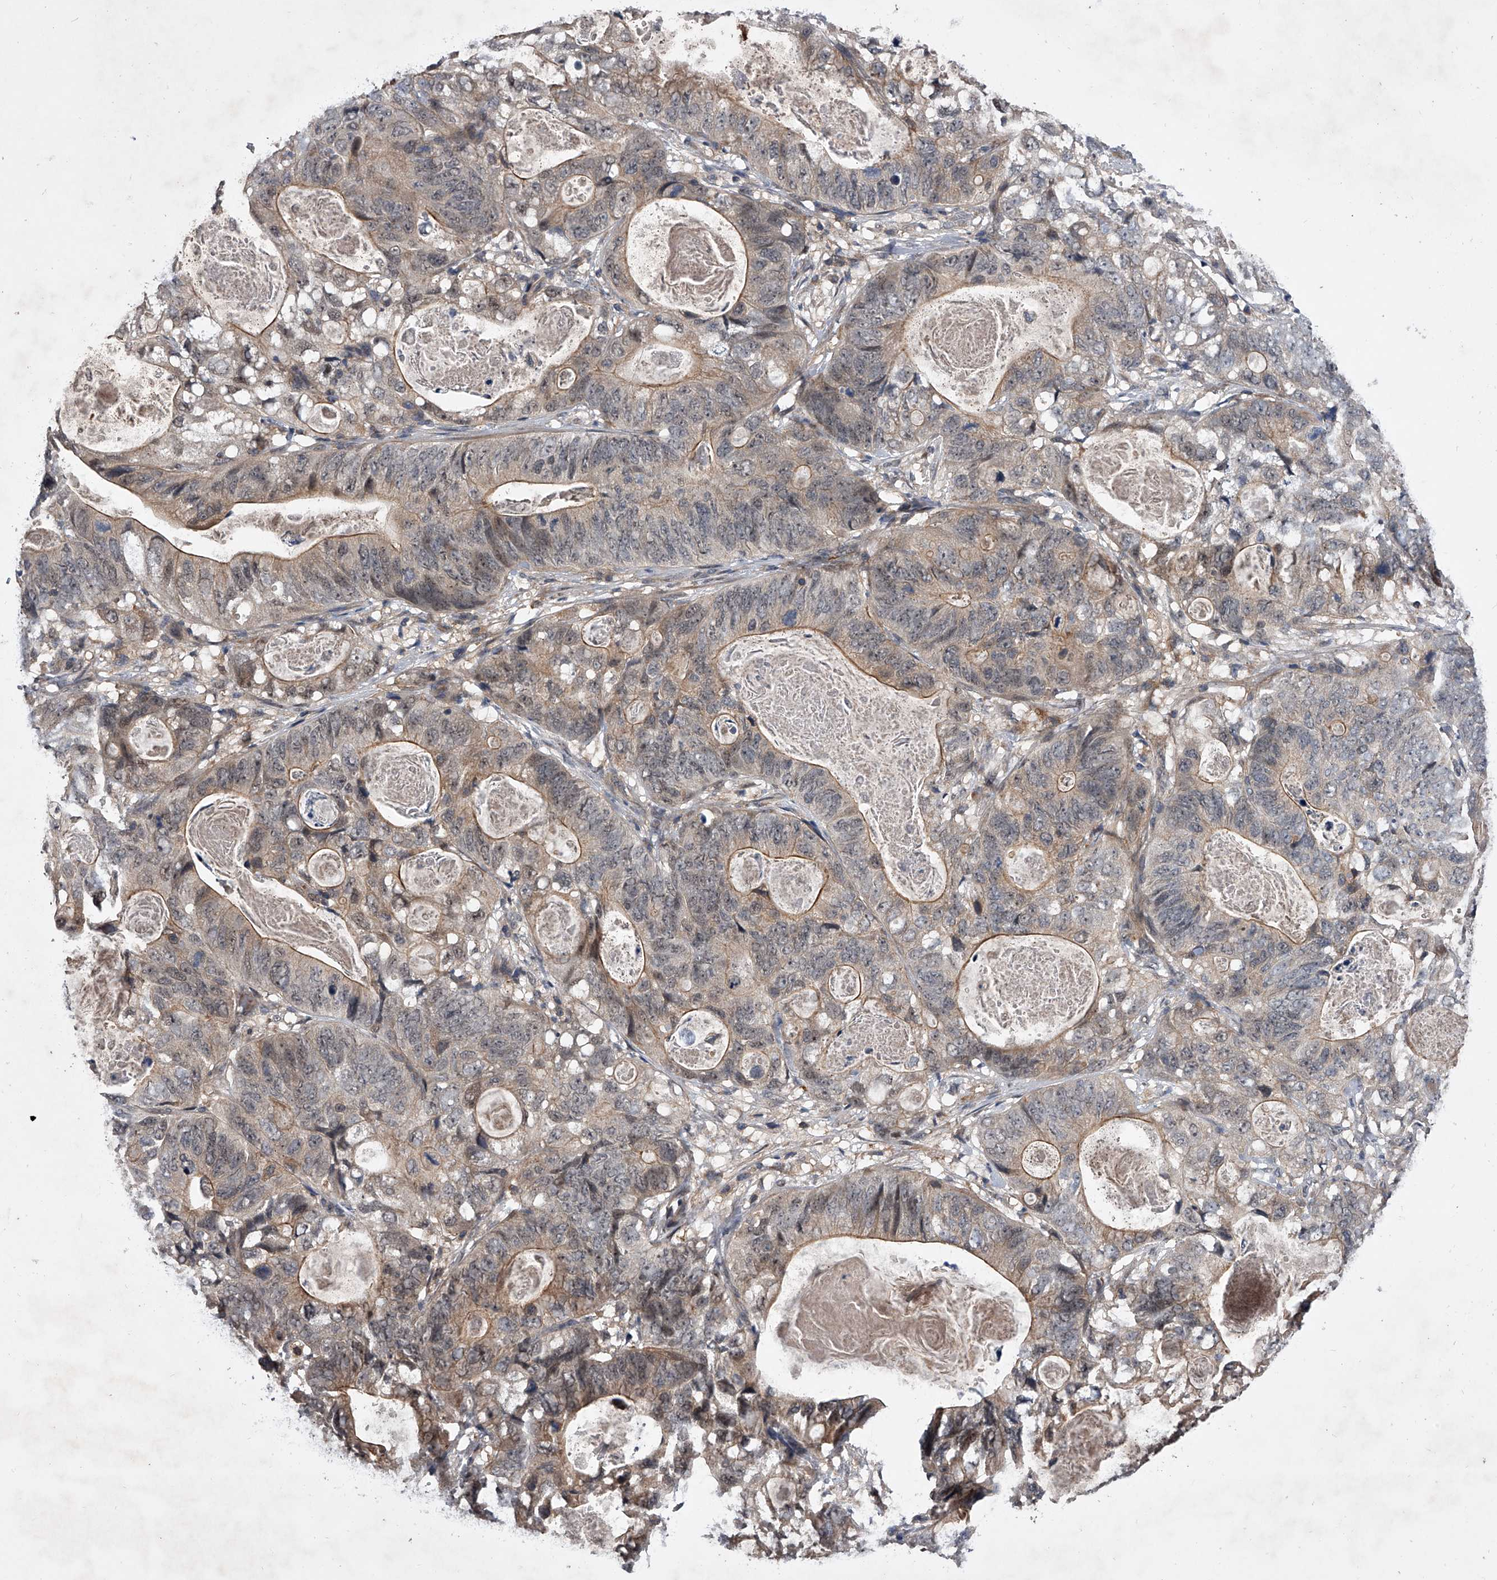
{"staining": {"intensity": "weak", "quantity": "<25%", "location": "cytoplasmic/membranous"}, "tissue": "stomach cancer", "cell_type": "Tumor cells", "image_type": "cancer", "snomed": [{"axis": "morphology", "description": "Normal tissue, NOS"}, {"axis": "morphology", "description": "Adenocarcinoma, NOS"}, {"axis": "topography", "description": "Stomach"}], "caption": "Immunohistochemistry micrograph of human stomach adenocarcinoma stained for a protein (brown), which displays no expression in tumor cells. (DAB IHC visualized using brightfield microscopy, high magnification).", "gene": "ZNF30", "patient": {"sex": "female", "age": 89}}